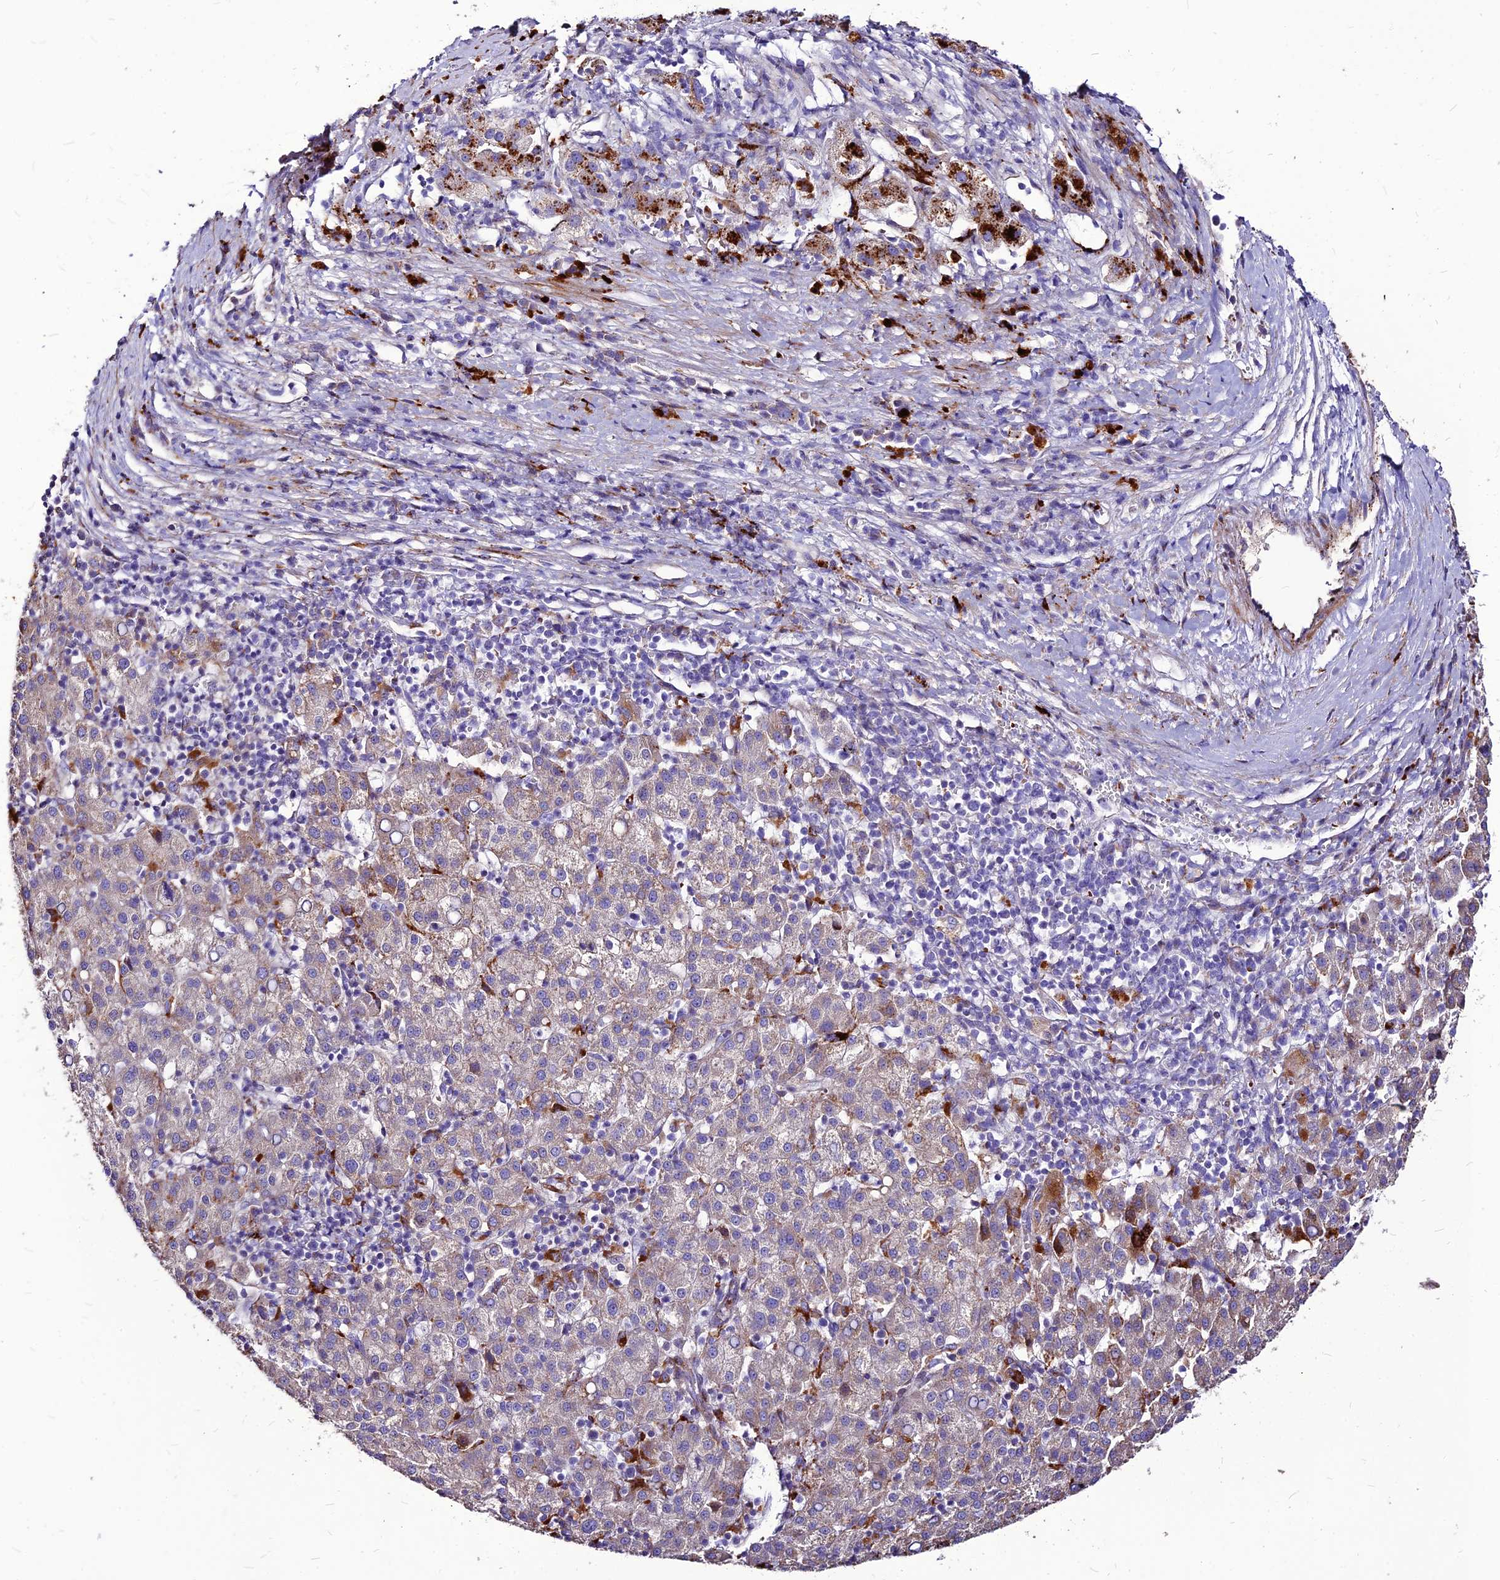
{"staining": {"intensity": "weak", "quantity": "<25%", "location": "cytoplasmic/membranous"}, "tissue": "liver cancer", "cell_type": "Tumor cells", "image_type": "cancer", "snomed": [{"axis": "morphology", "description": "Carcinoma, Hepatocellular, NOS"}, {"axis": "topography", "description": "Liver"}], "caption": "The micrograph demonstrates no staining of tumor cells in liver cancer.", "gene": "RIMOC1", "patient": {"sex": "female", "age": 58}}